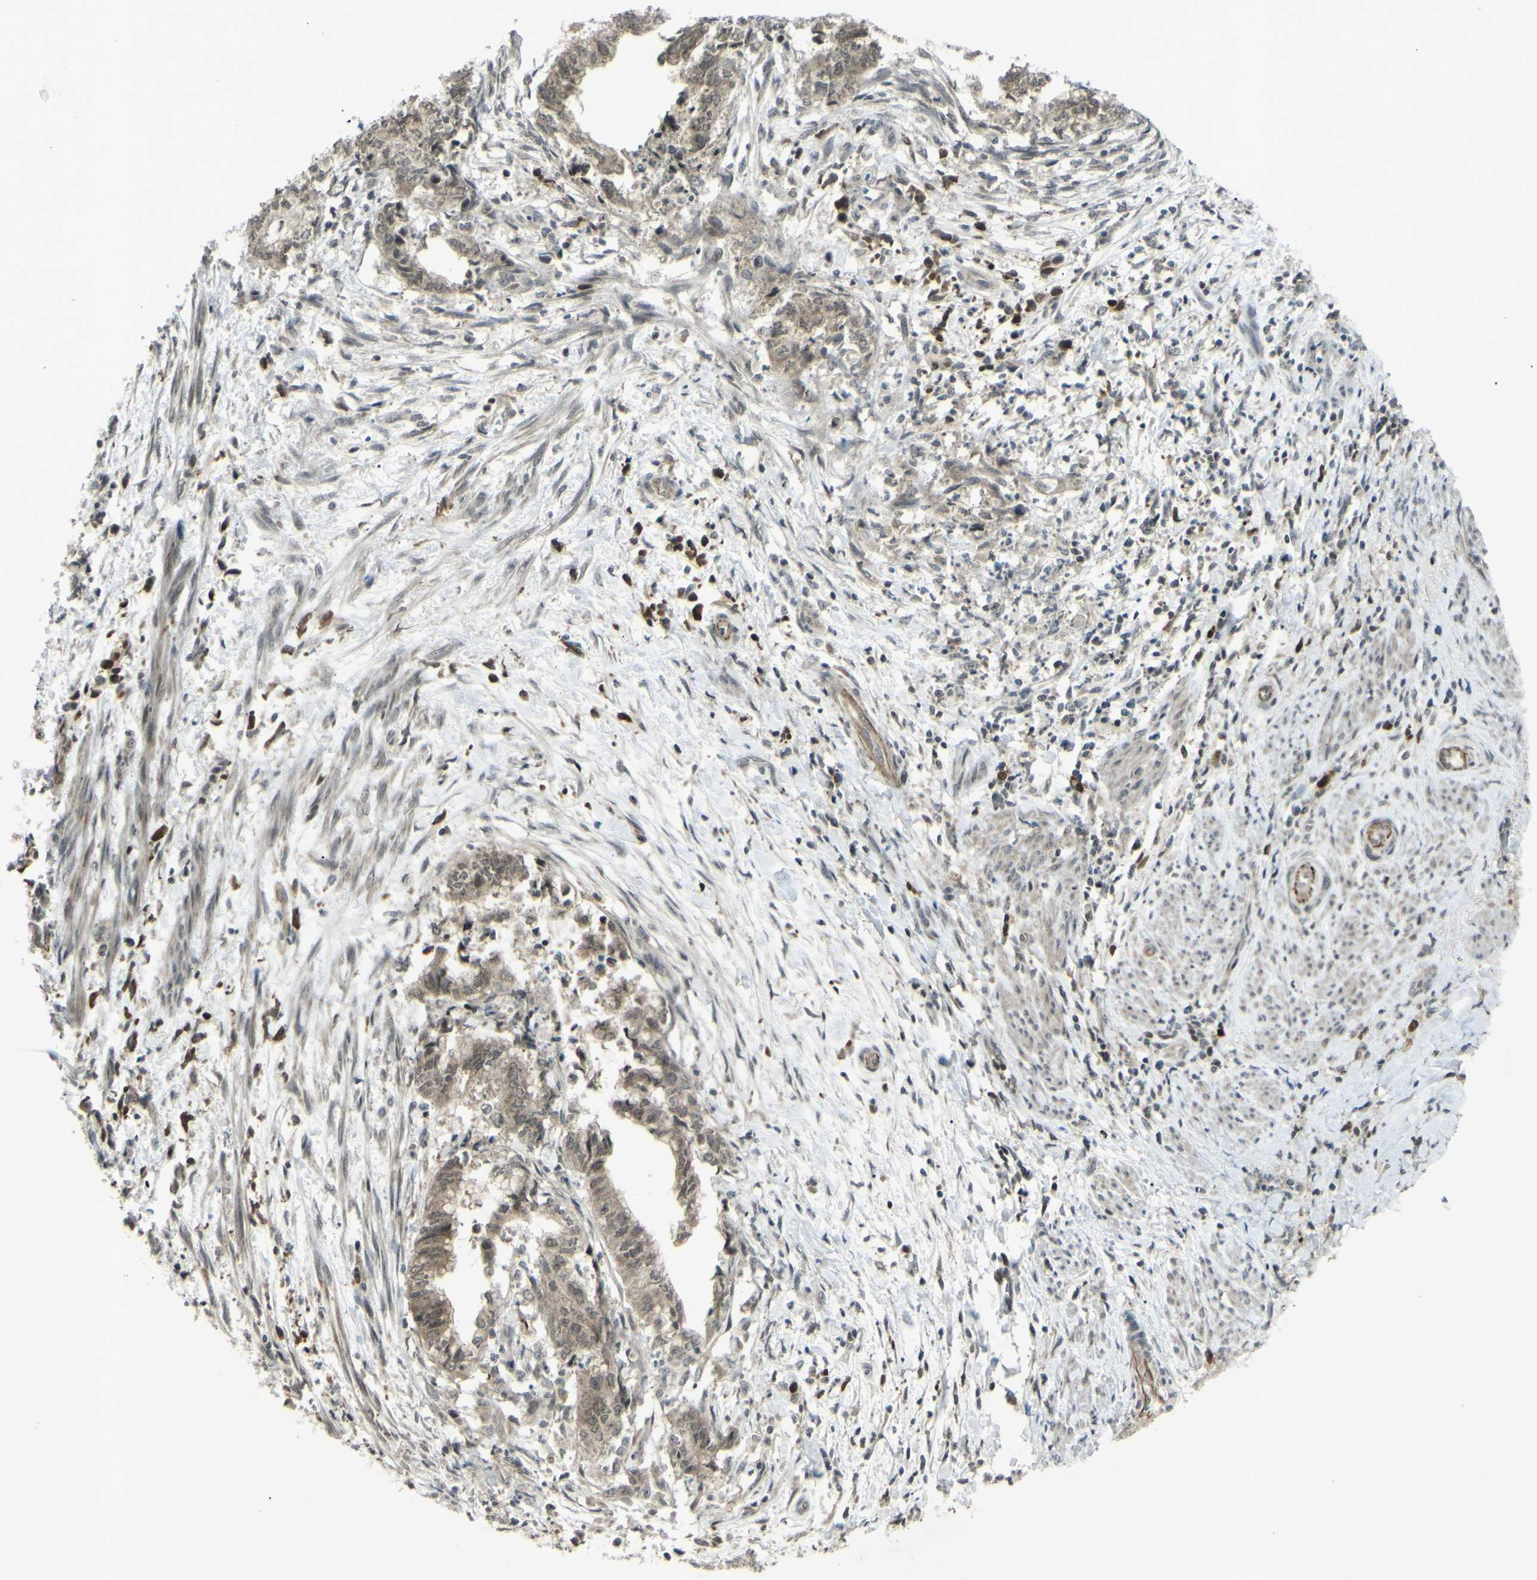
{"staining": {"intensity": "weak", "quantity": ">75%", "location": "cytoplasmic/membranous"}, "tissue": "endometrial cancer", "cell_type": "Tumor cells", "image_type": "cancer", "snomed": [{"axis": "morphology", "description": "Necrosis, NOS"}, {"axis": "morphology", "description": "Adenocarcinoma, NOS"}, {"axis": "topography", "description": "Endometrium"}], "caption": "Weak cytoplasmic/membranous positivity is identified in about >75% of tumor cells in adenocarcinoma (endometrial).", "gene": "BLNK", "patient": {"sex": "female", "age": 79}}